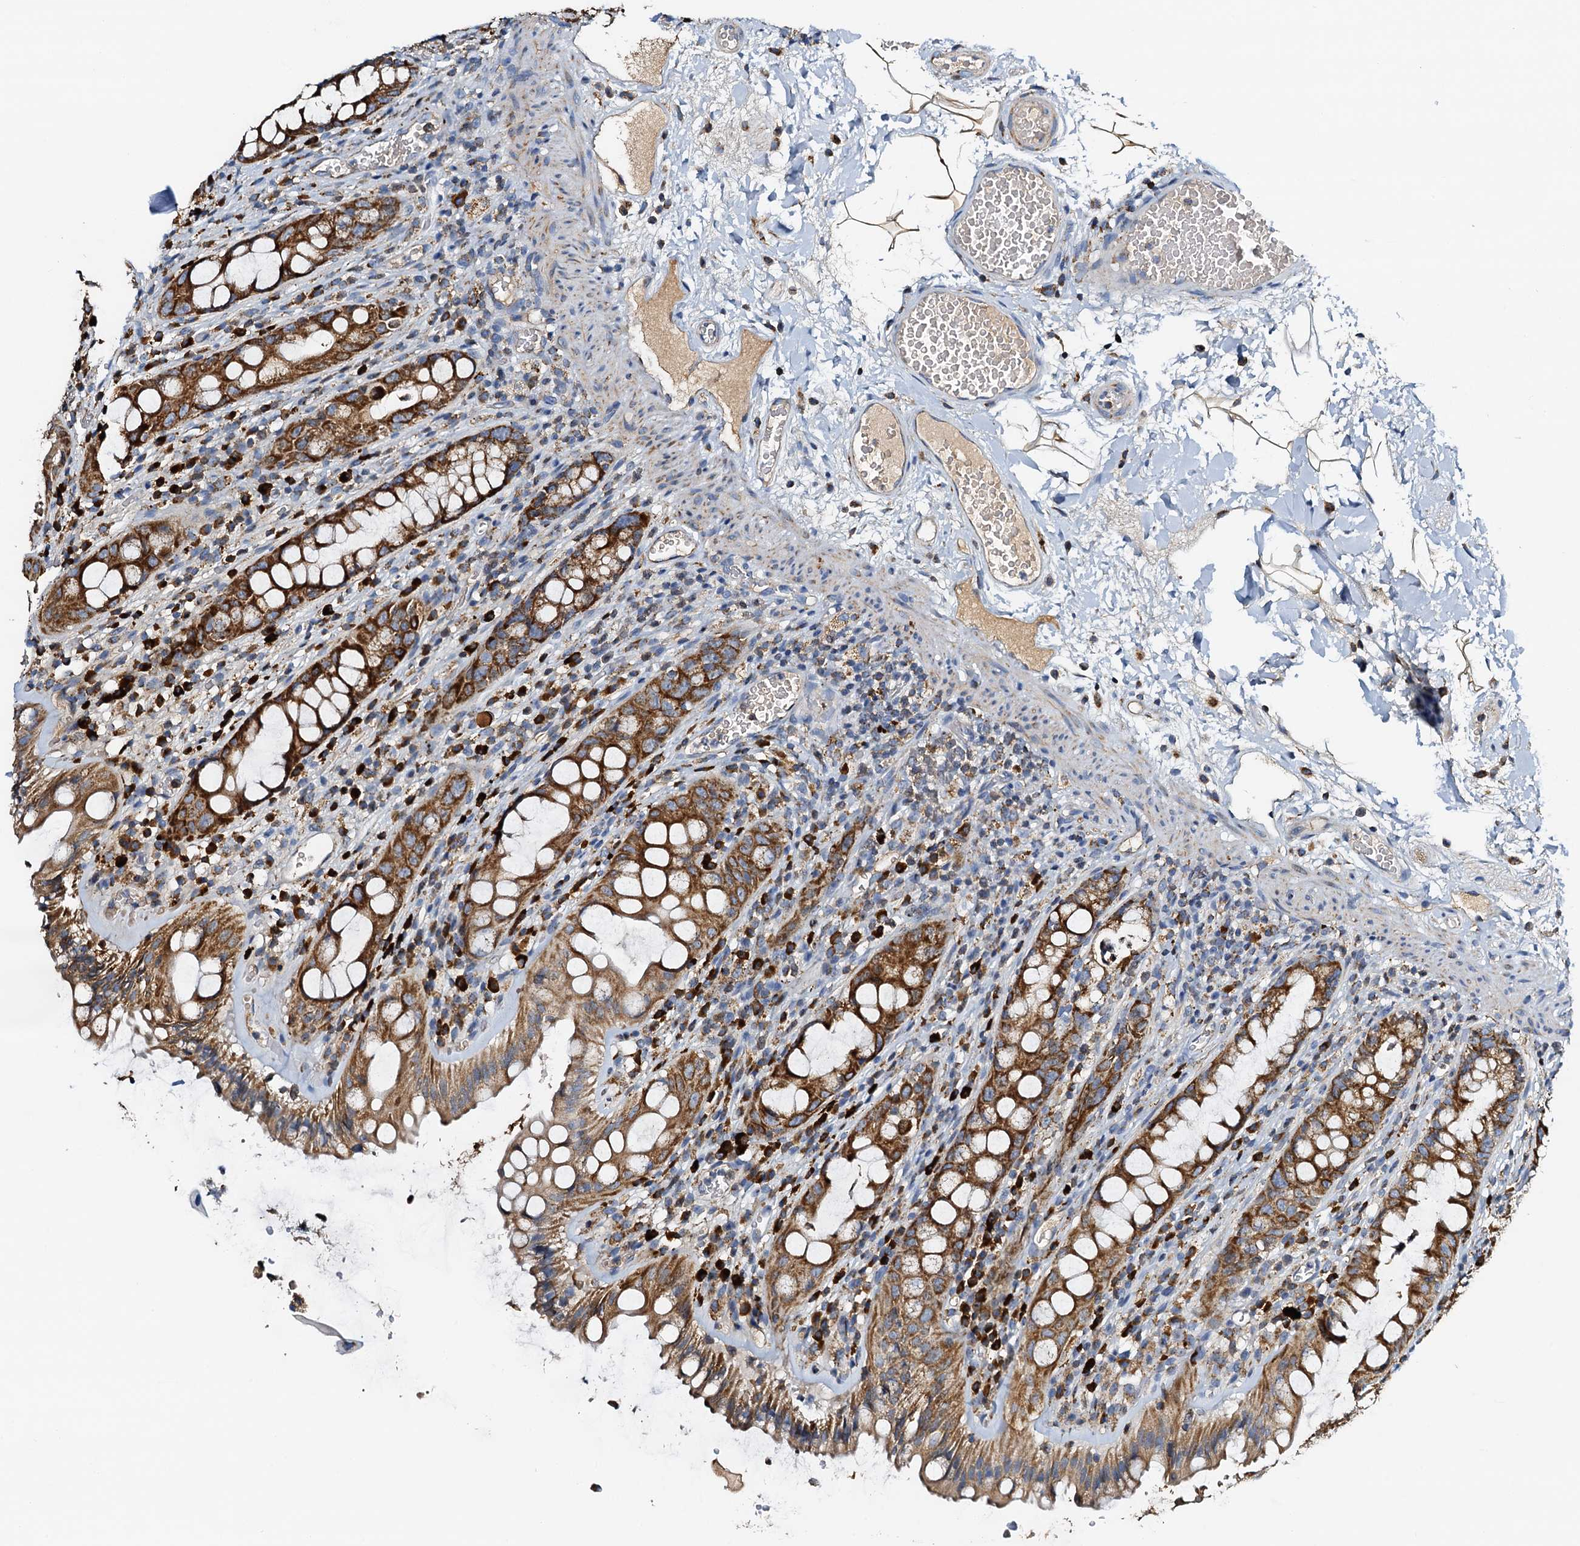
{"staining": {"intensity": "strong", "quantity": ">75%", "location": "cytoplasmic/membranous"}, "tissue": "rectum", "cell_type": "Glandular cells", "image_type": "normal", "snomed": [{"axis": "morphology", "description": "Normal tissue, NOS"}, {"axis": "topography", "description": "Rectum"}], "caption": "Immunohistochemical staining of unremarkable rectum exhibits high levels of strong cytoplasmic/membranous expression in about >75% of glandular cells.", "gene": "POC1A", "patient": {"sex": "female", "age": 57}}